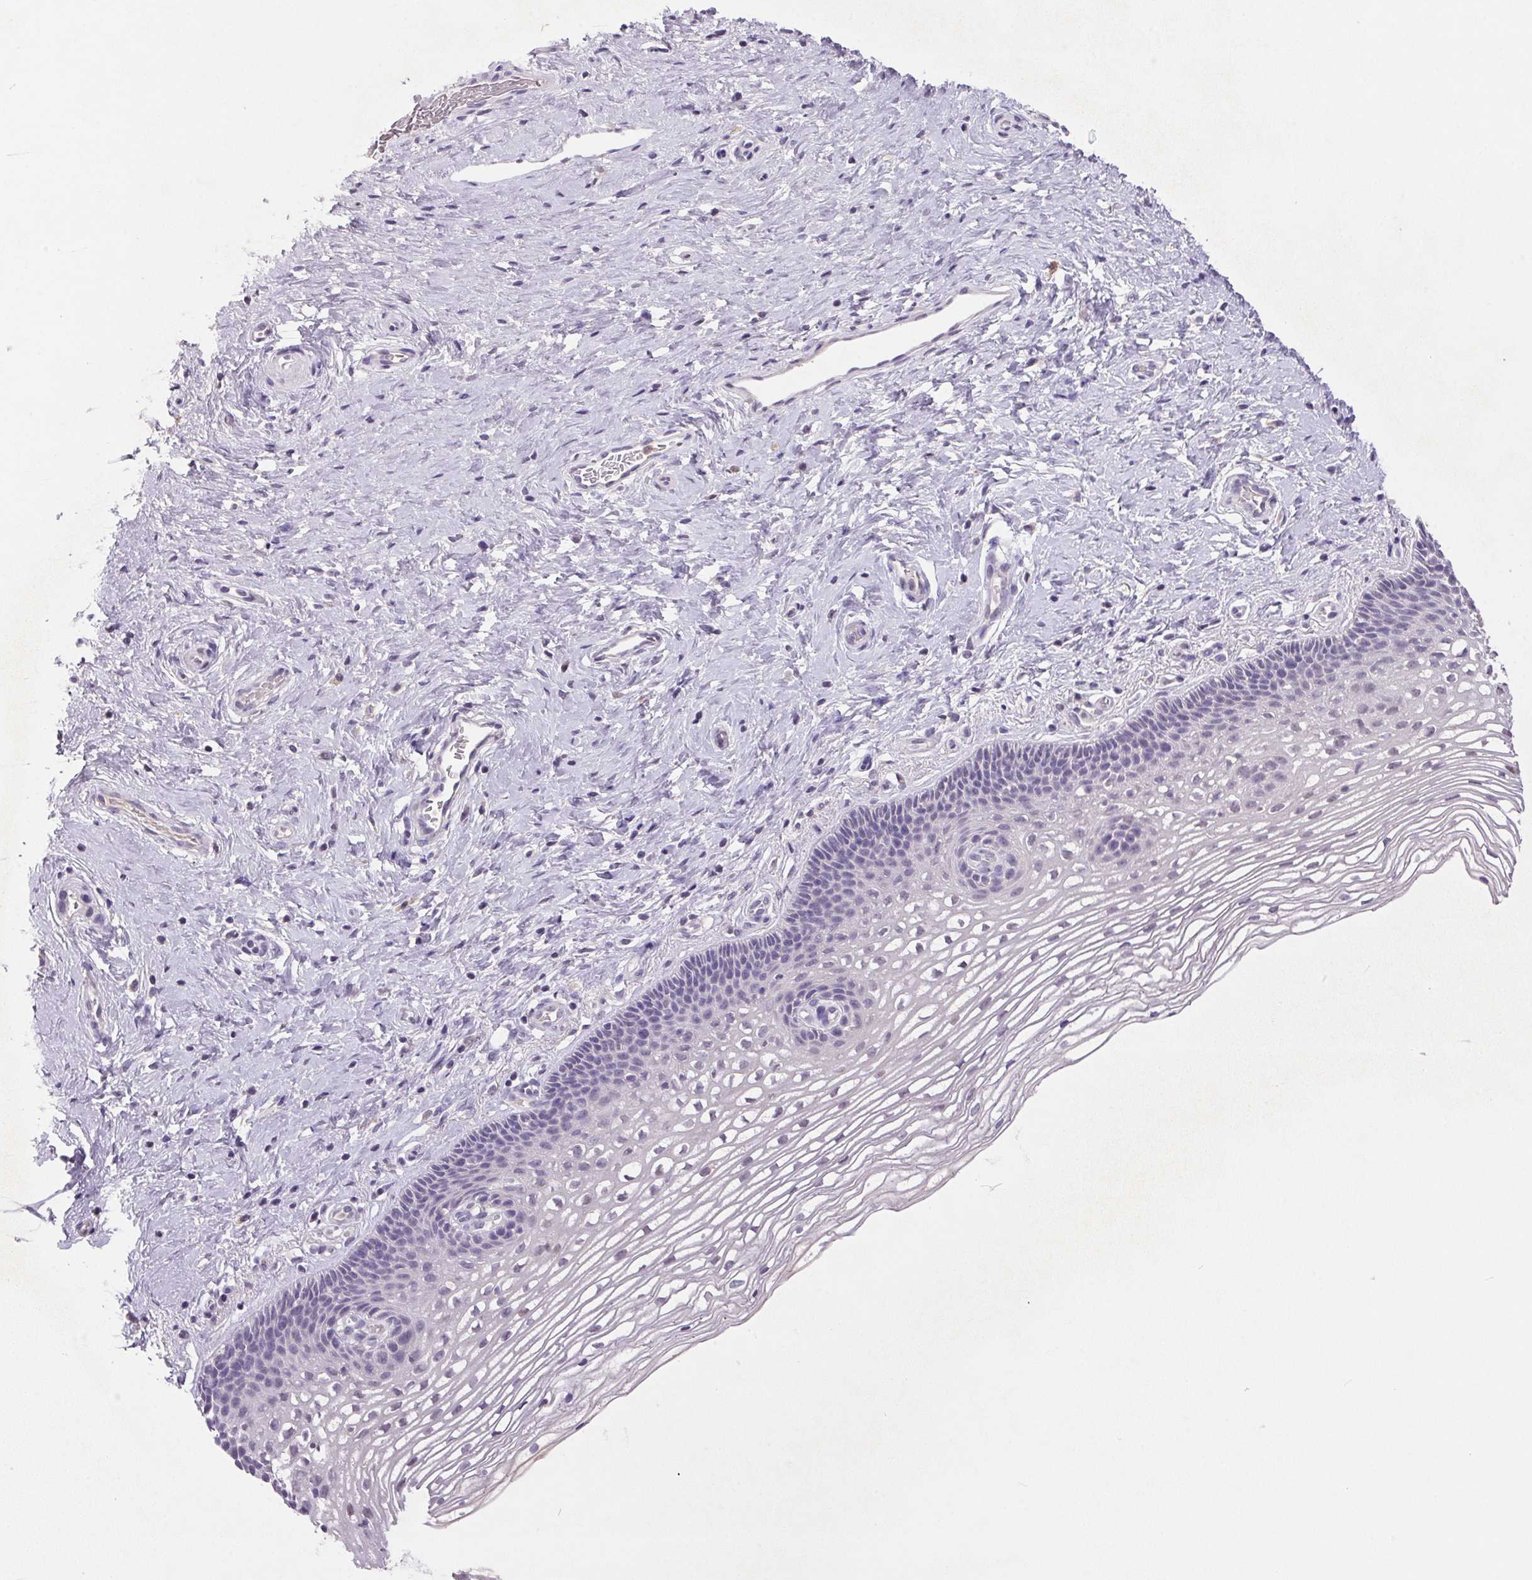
{"staining": {"intensity": "negative", "quantity": "none", "location": "none"}, "tissue": "cervix", "cell_type": "Glandular cells", "image_type": "normal", "snomed": [{"axis": "morphology", "description": "Normal tissue, NOS"}, {"axis": "topography", "description": "Cervix"}], "caption": "The histopathology image exhibits no staining of glandular cells in unremarkable cervix. (DAB immunohistochemistry, high magnification).", "gene": "TRDN", "patient": {"sex": "female", "age": 34}}